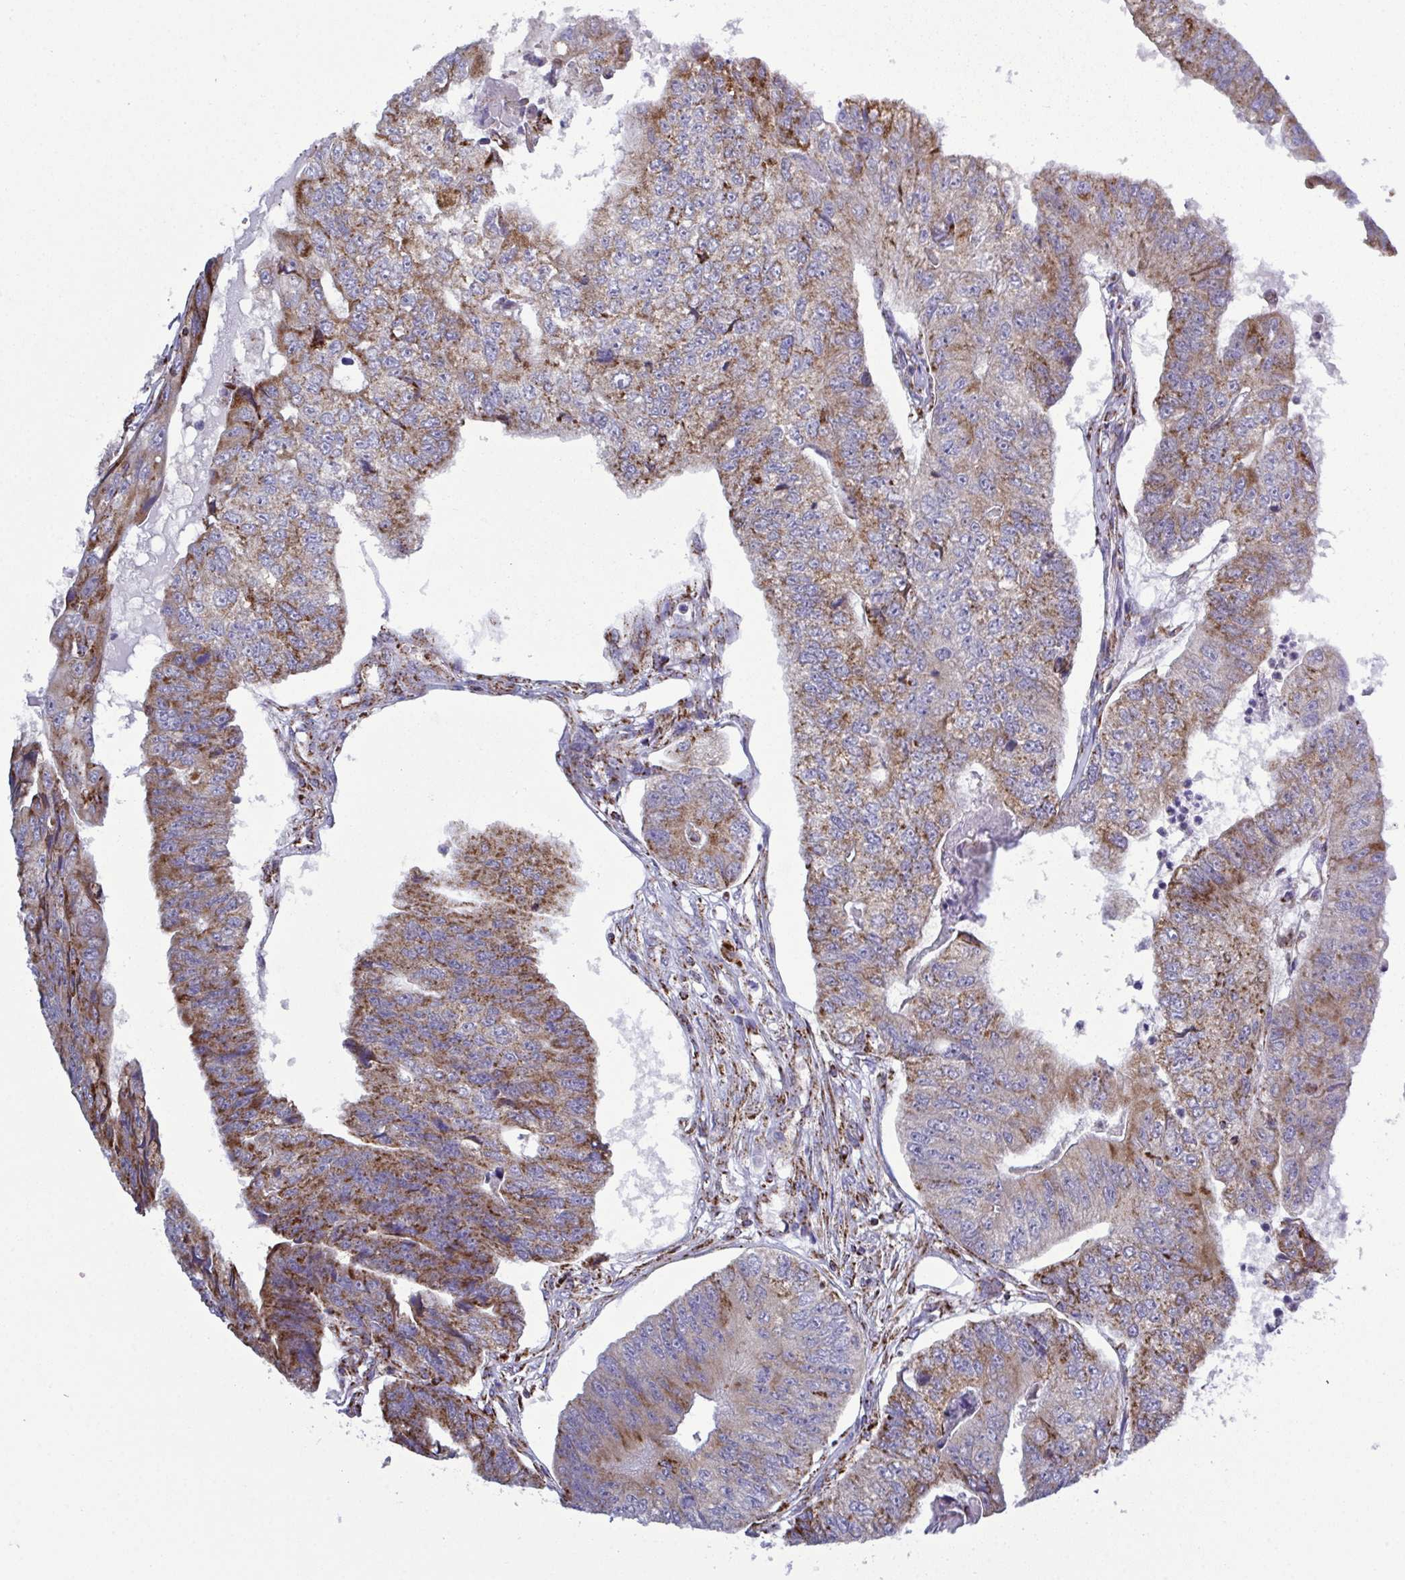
{"staining": {"intensity": "moderate", "quantity": ">75%", "location": "cytoplasmic/membranous"}, "tissue": "colorectal cancer", "cell_type": "Tumor cells", "image_type": "cancer", "snomed": [{"axis": "morphology", "description": "Adenocarcinoma, NOS"}, {"axis": "topography", "description": "Colon"}], "caption": "A micrograph of colorectal adenocarcinoma stained for a protein shows moderate cytoplasmic/membranous brown staining in tumor cells.", "gene": "CSDE1", "patient": {"sex": "female", "age": 67}}